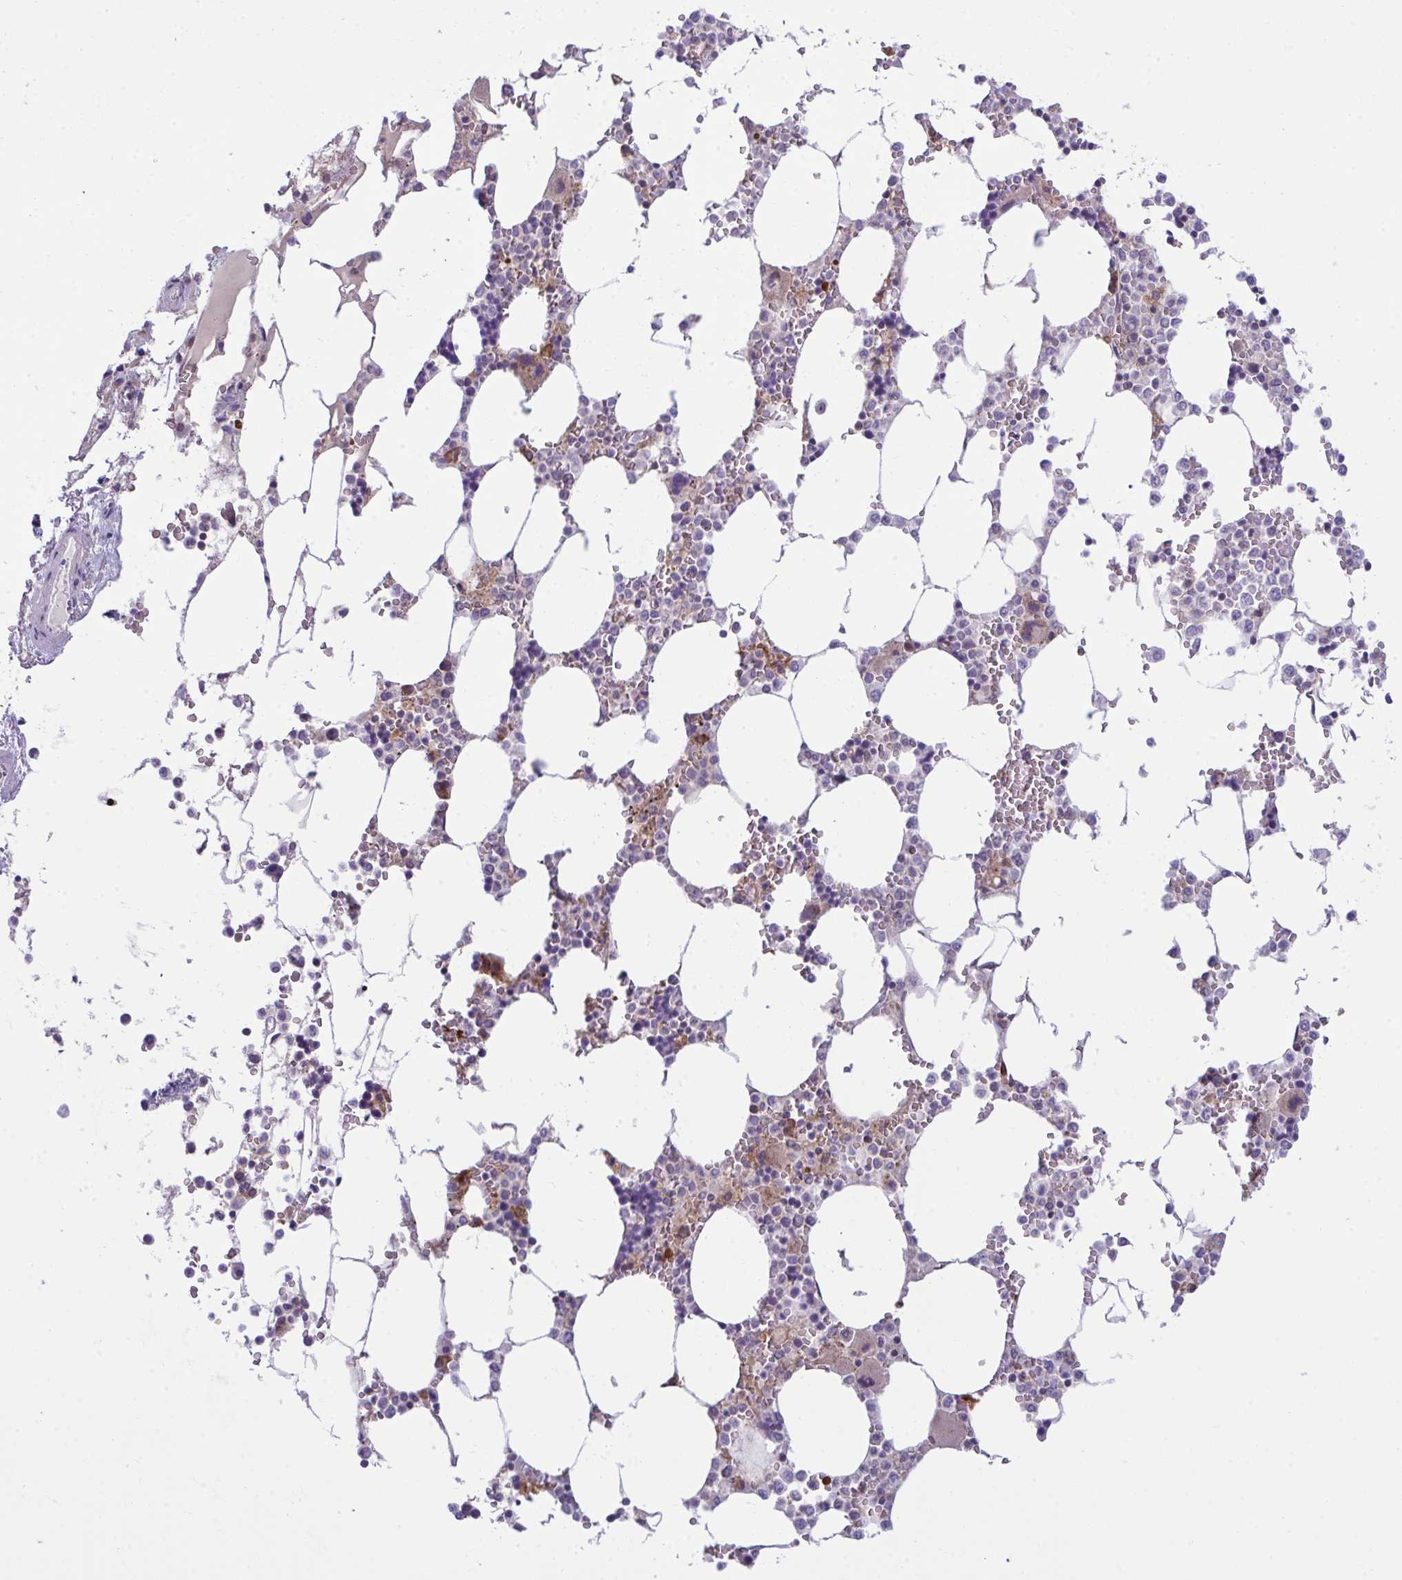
{"staining": {"intensity": "moderate", "quantity": "<25%", "location": "cytoplasmic/membranous"}, "tissue": "bone marrow", "cell_type": "Hematopoietic cells", "image_type": "normal", "snomed": [{"axis": "morphology", "description": "Normal tissue, NOS"}, {"axis": "topography", "description": "Bone marrow"}], "caption": "Immunohistochemical staining of normal human bone marrow shows <25% levels of moderate cytoplasmic/membranous protein positivity in approximately <25% of hematopoietic cells.", "gene": "RANBP2", "patient": {"sex": "male", "age": 64}}